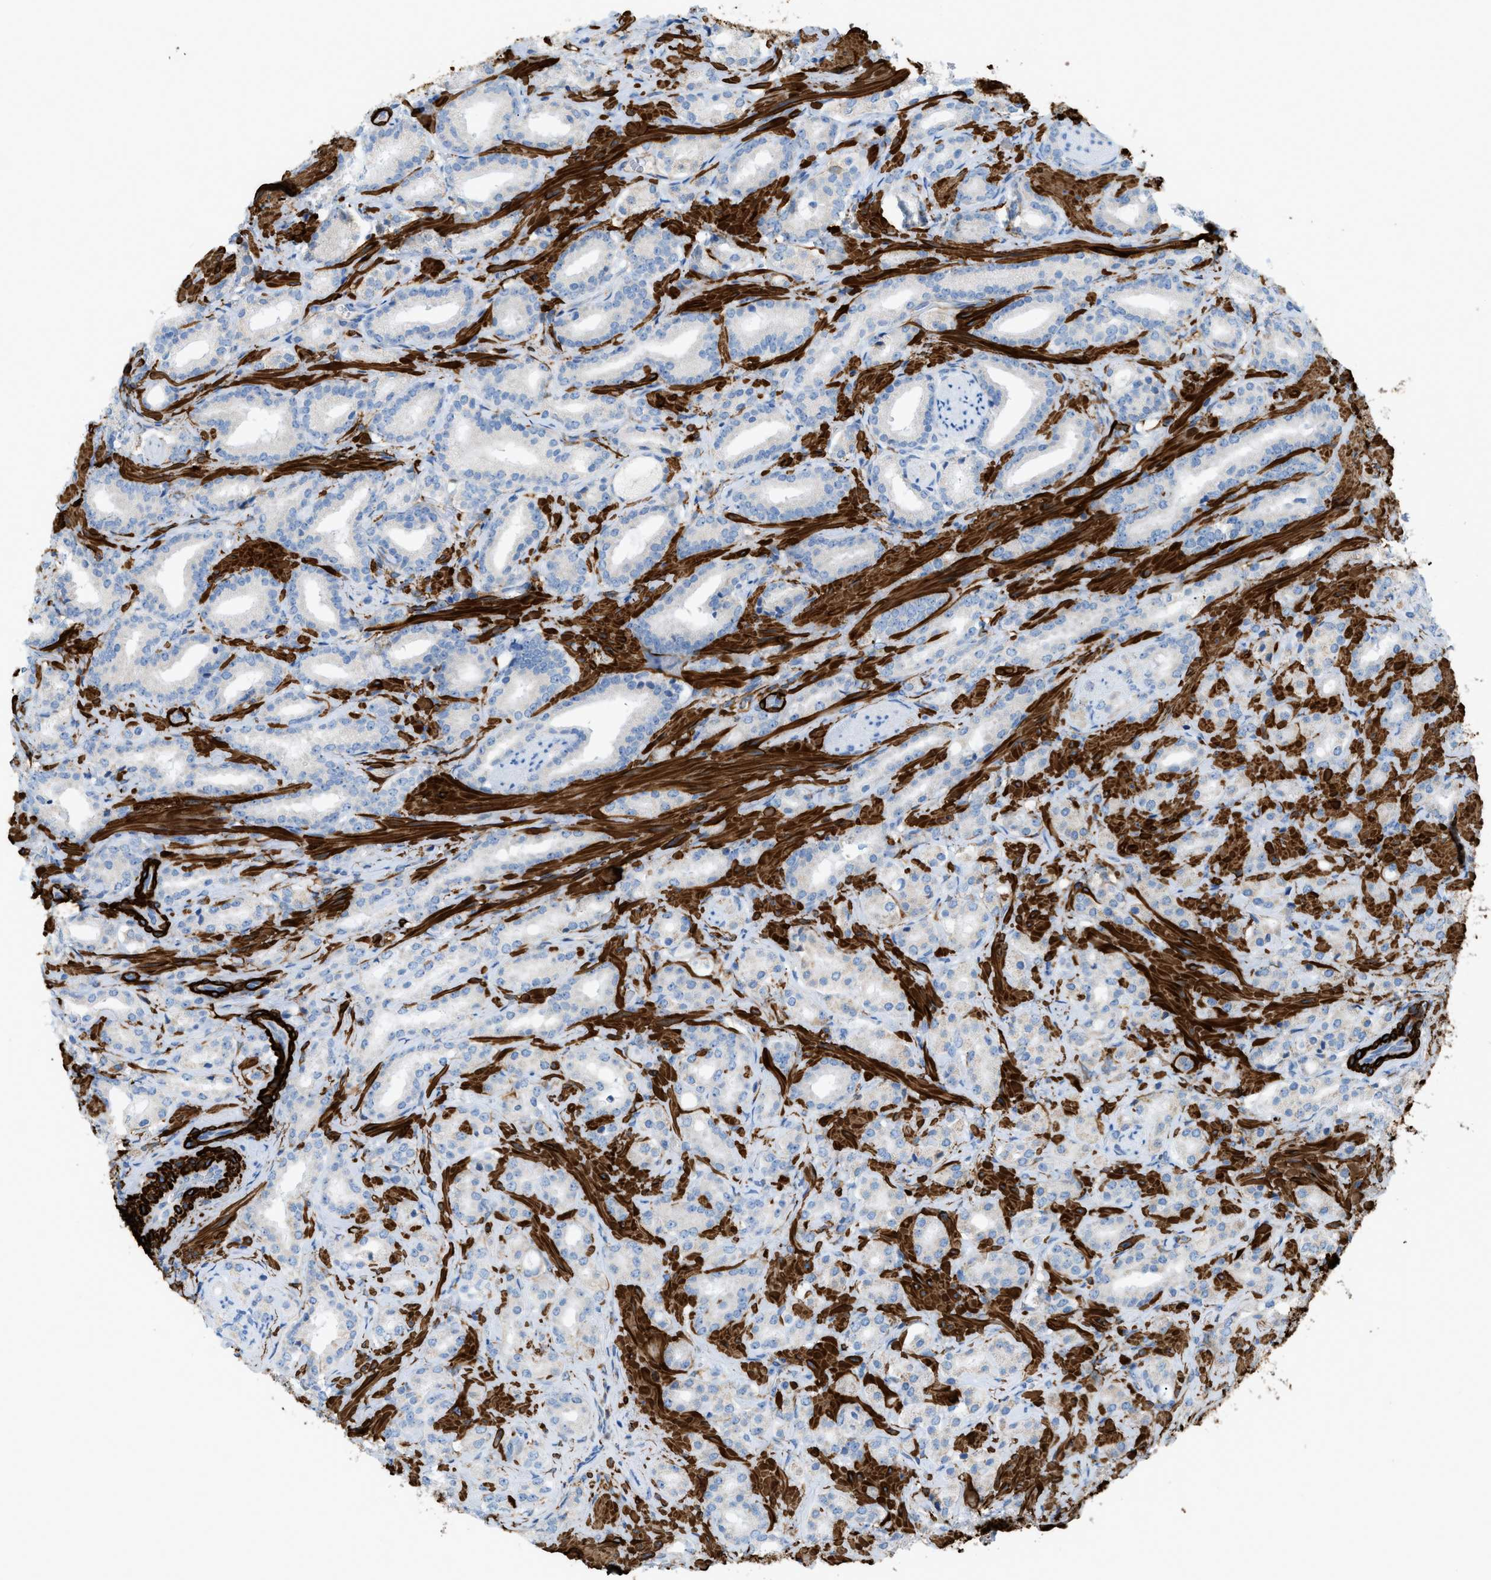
{"staining": {"intensity": "negative", "quantity": "none", "location": "none"}, "tissue": "prostate cancer", "cell_type": "Tumor cells", "image_type": "cancer", "snomed": [{"axis": "morphology", "description": "Adenocarcinoma, High grade"}, {"axis": "topography", "description": "Prostate"}], "caption": "A photomicrograph of adenocarcinoma (high-grade) (prostate) stained for a protein demonstrates no brown staining in tumor cells.", "gene": "MYH11", "patient": {"sex": "male", "age": 64}}